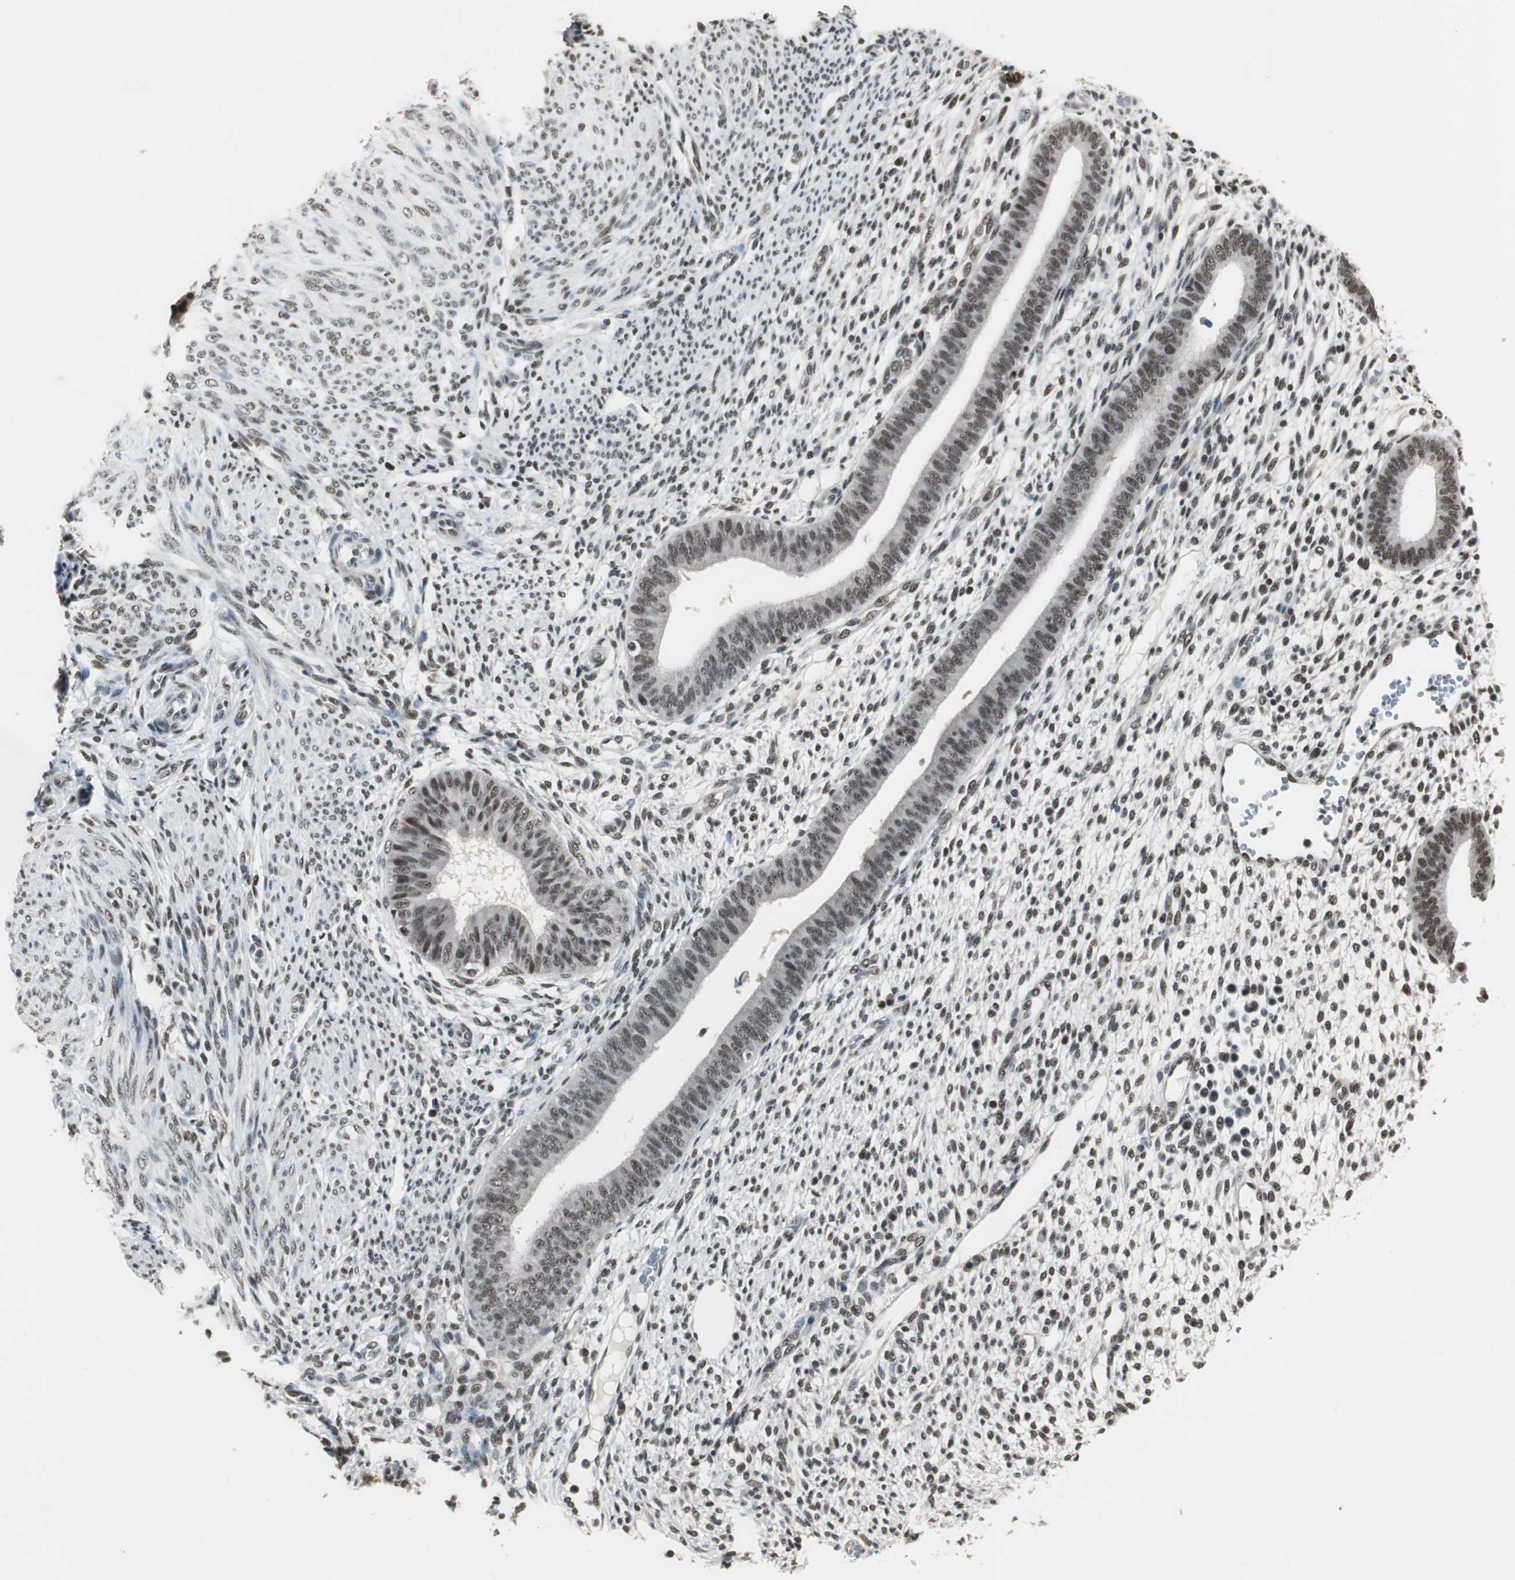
{"staining": {"intensity": "moderate", "quantity": ">75%", "location": "nuclear"}, "tissue": "endometrium", "cell_type": "Cells in endometrial stroma", "image_type": "normal", "snomed": [{"axis": "morphology", "description": "Normal tissue, NOS"}, {"axis": "topography", "description": "Endometrium"}], "caption": "An immunohistochemistry (IHC) image of benign tissue is shown. Protein staining in brown shows moderate nuclear positivity in endometrium within cells in endometrial stroma. The protein of interest is shown in brown color, while the nuclei are stained blue.", "gene": "MKX", "patient": {"sex": "female", "age": 35}}